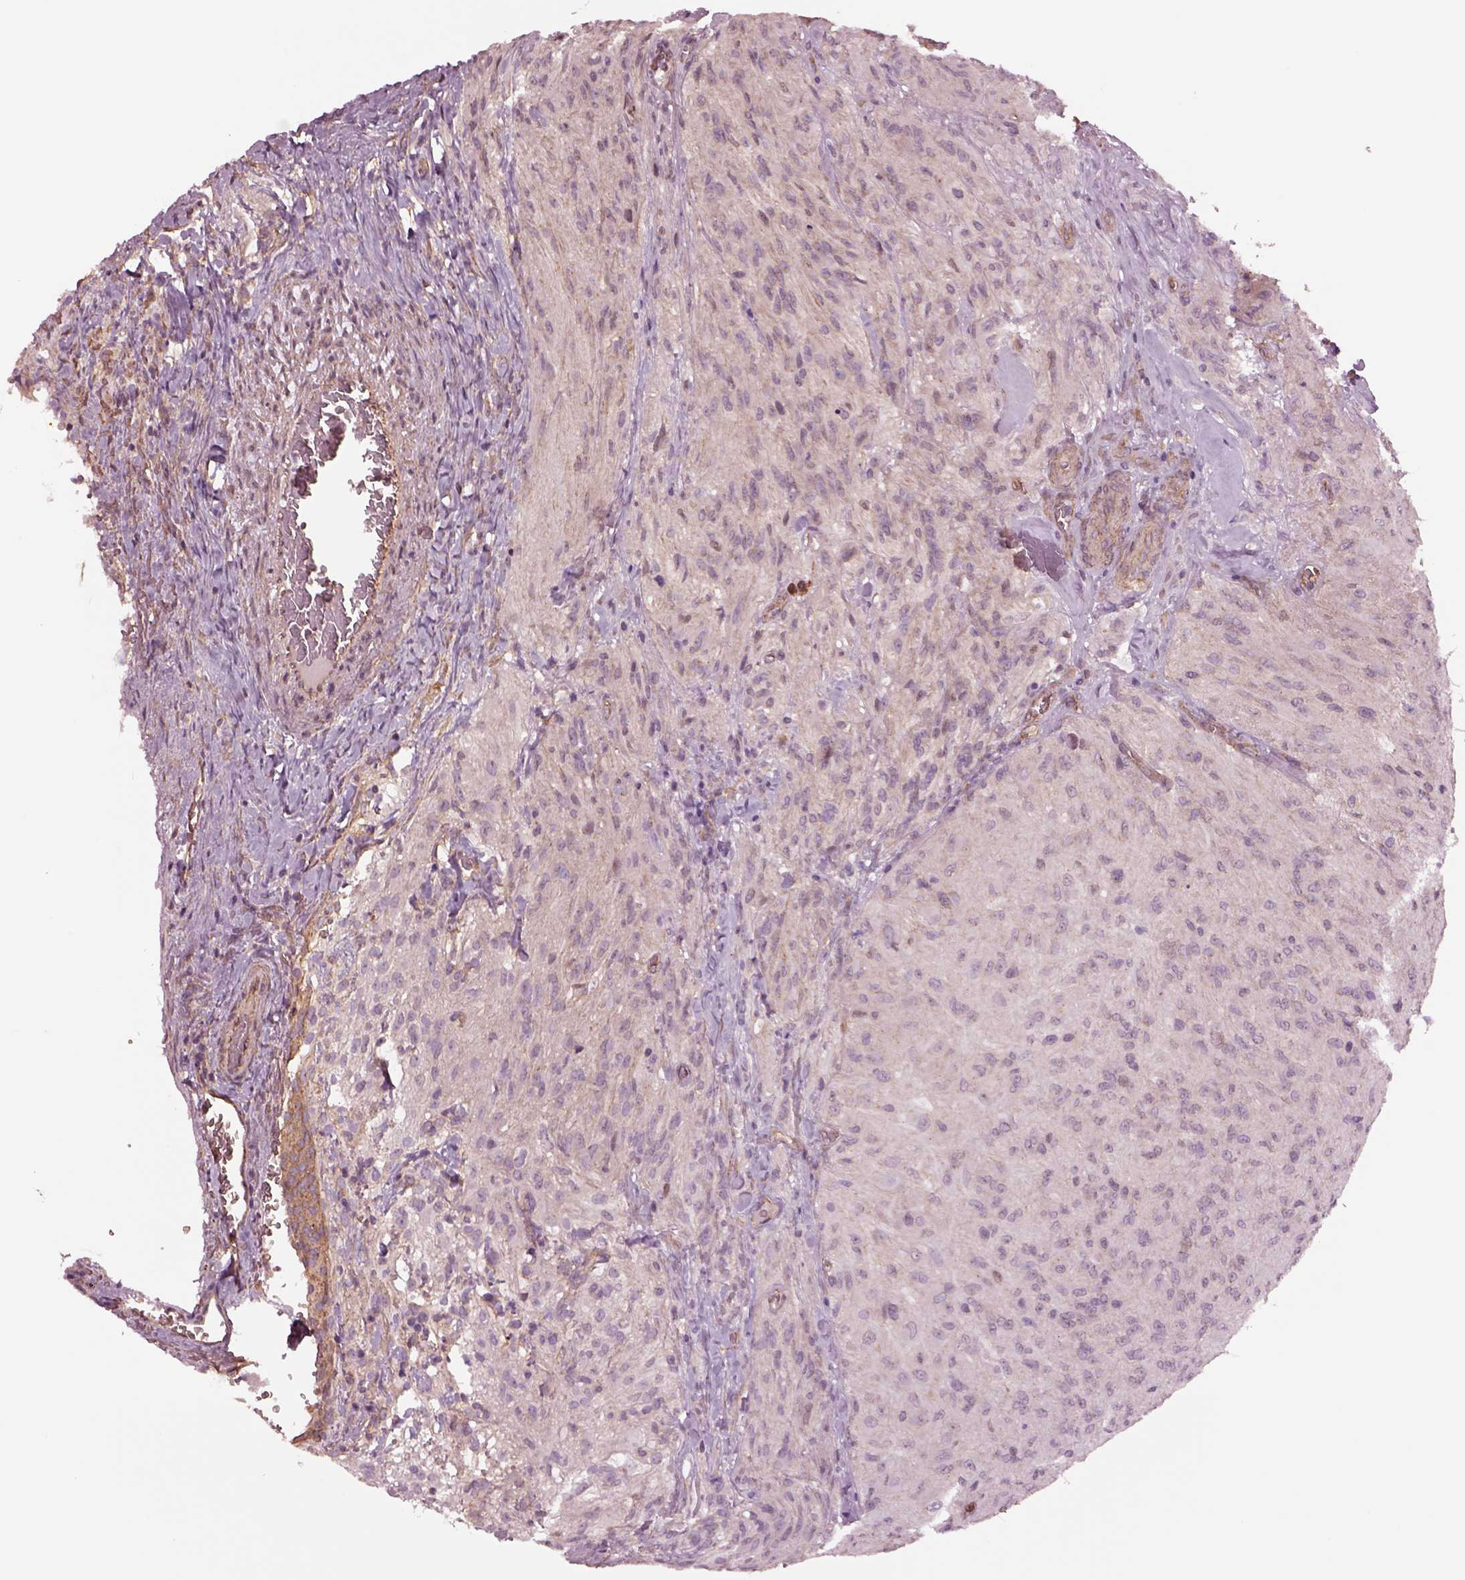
{"staining": {"intensity": "negative", "quantity": "none", "location": "none"}, "tissue": "glioma", "cell_type": "Tumor cells", "image_type": "cancer", "snomed": [{"axis": "morphology", "description": "Glioma, malignant, High grade"}, {"axis": "topography", "description": "Brain"}], "caption": "Tumor cells are negative for protein expression in human glioma.", "gene": "HTR1B", "patient": {"sex": "male", "age": 47}}